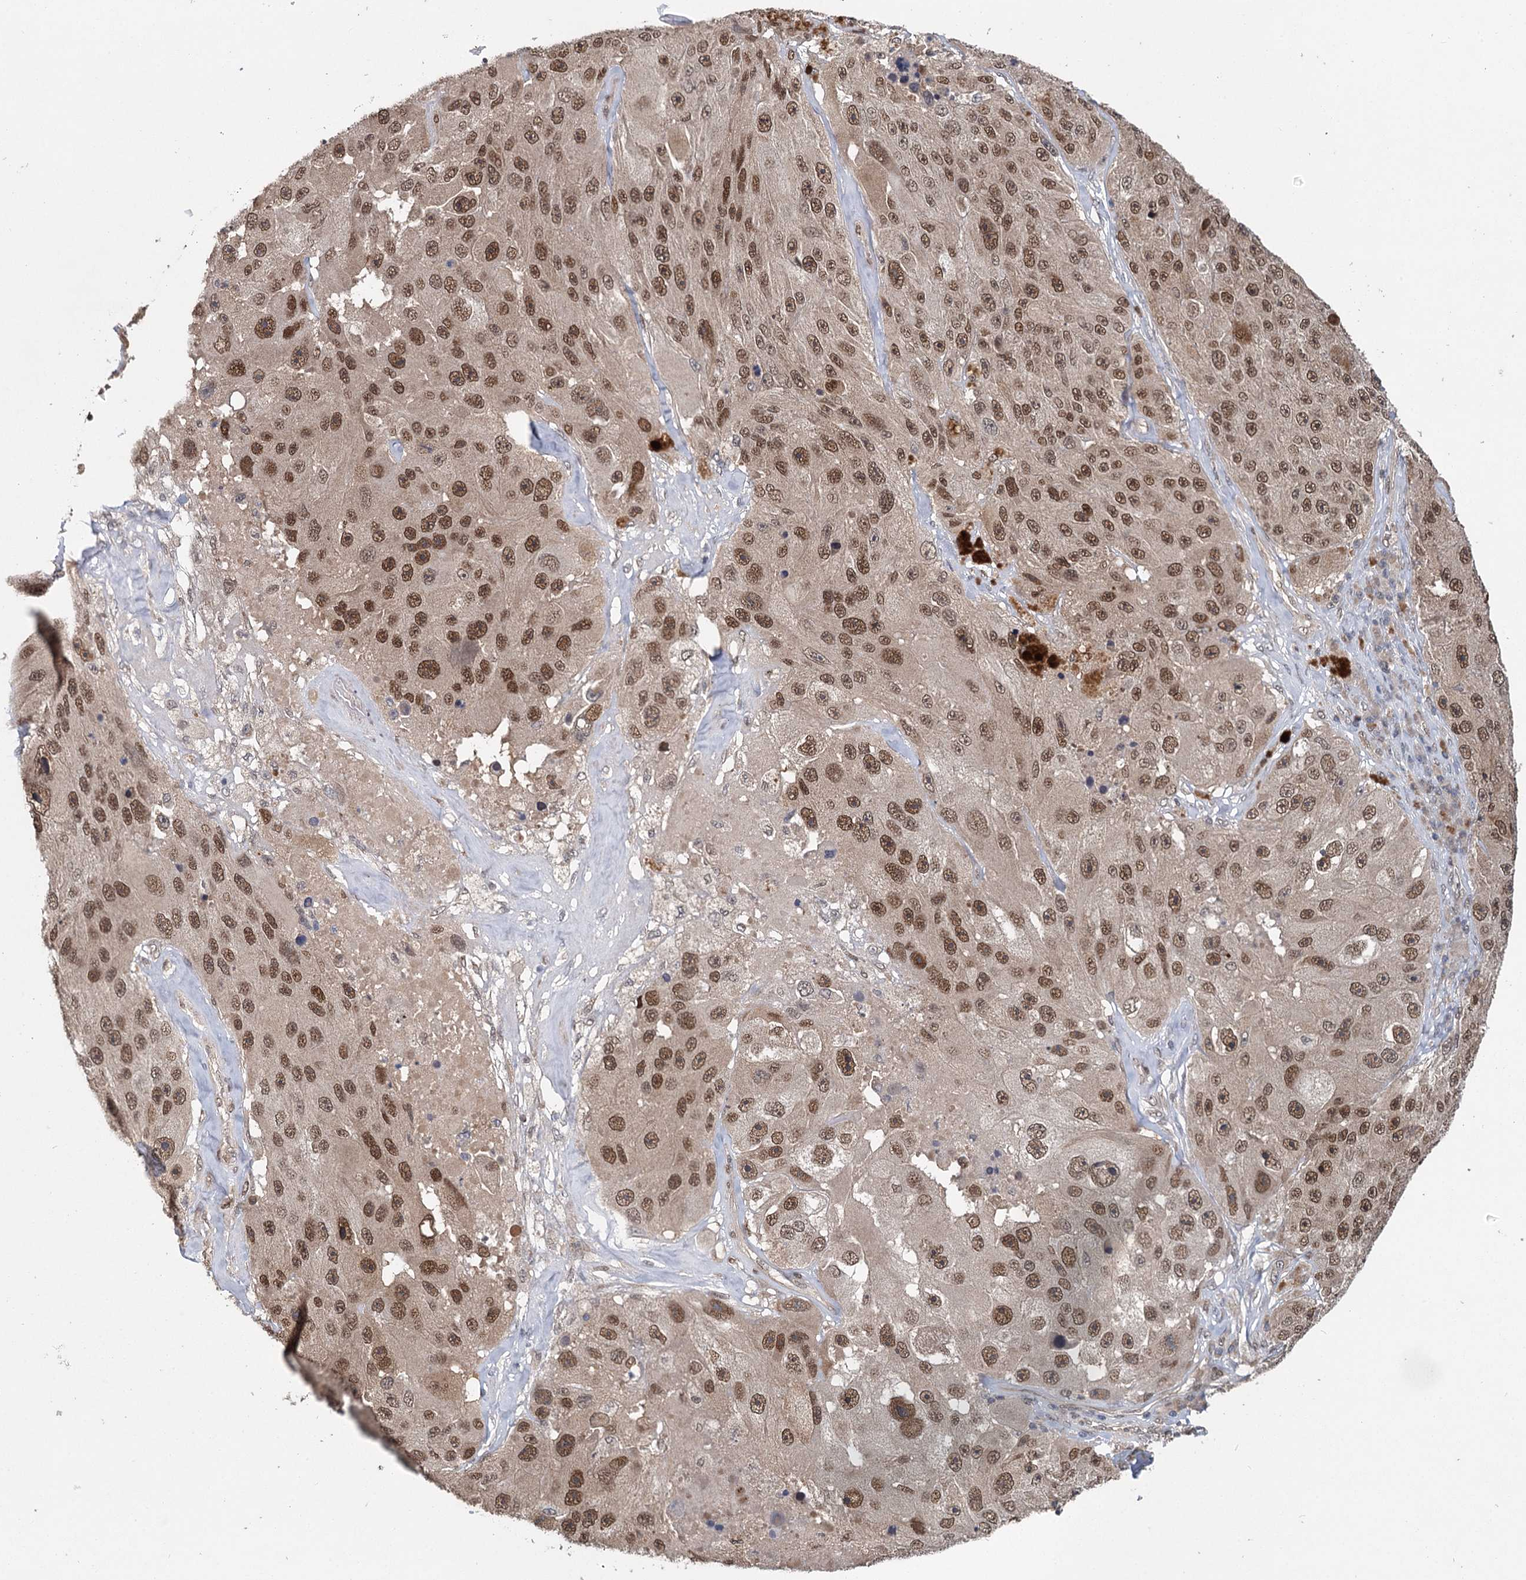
{"staining": {"intensity": "strong", "quantity": ">75%", "location": "nuclear"}, "tissue": "melanoma", "cell_type": "Tumor cells", "image_type": "cancer", "snomed": [{"axis": "morphology", "description": "Malignant melanoma, Metastatic site"}, {"axis": "topography", "description": "Lymph node"}], "caption": "A high-resolution micrograph shows IHC staining of malignant melanoma (metastatic site), which displays strong nuclear staining in approximately >75% of tumor cells. The staining was performed using DAB (3,3'-diaminobenzidine), with brown indicating positive protein expression. Nuclei are stained blue with hematoxylin.", "gene": "MYG1", "patient": {"sex": "male", "age": 62}}